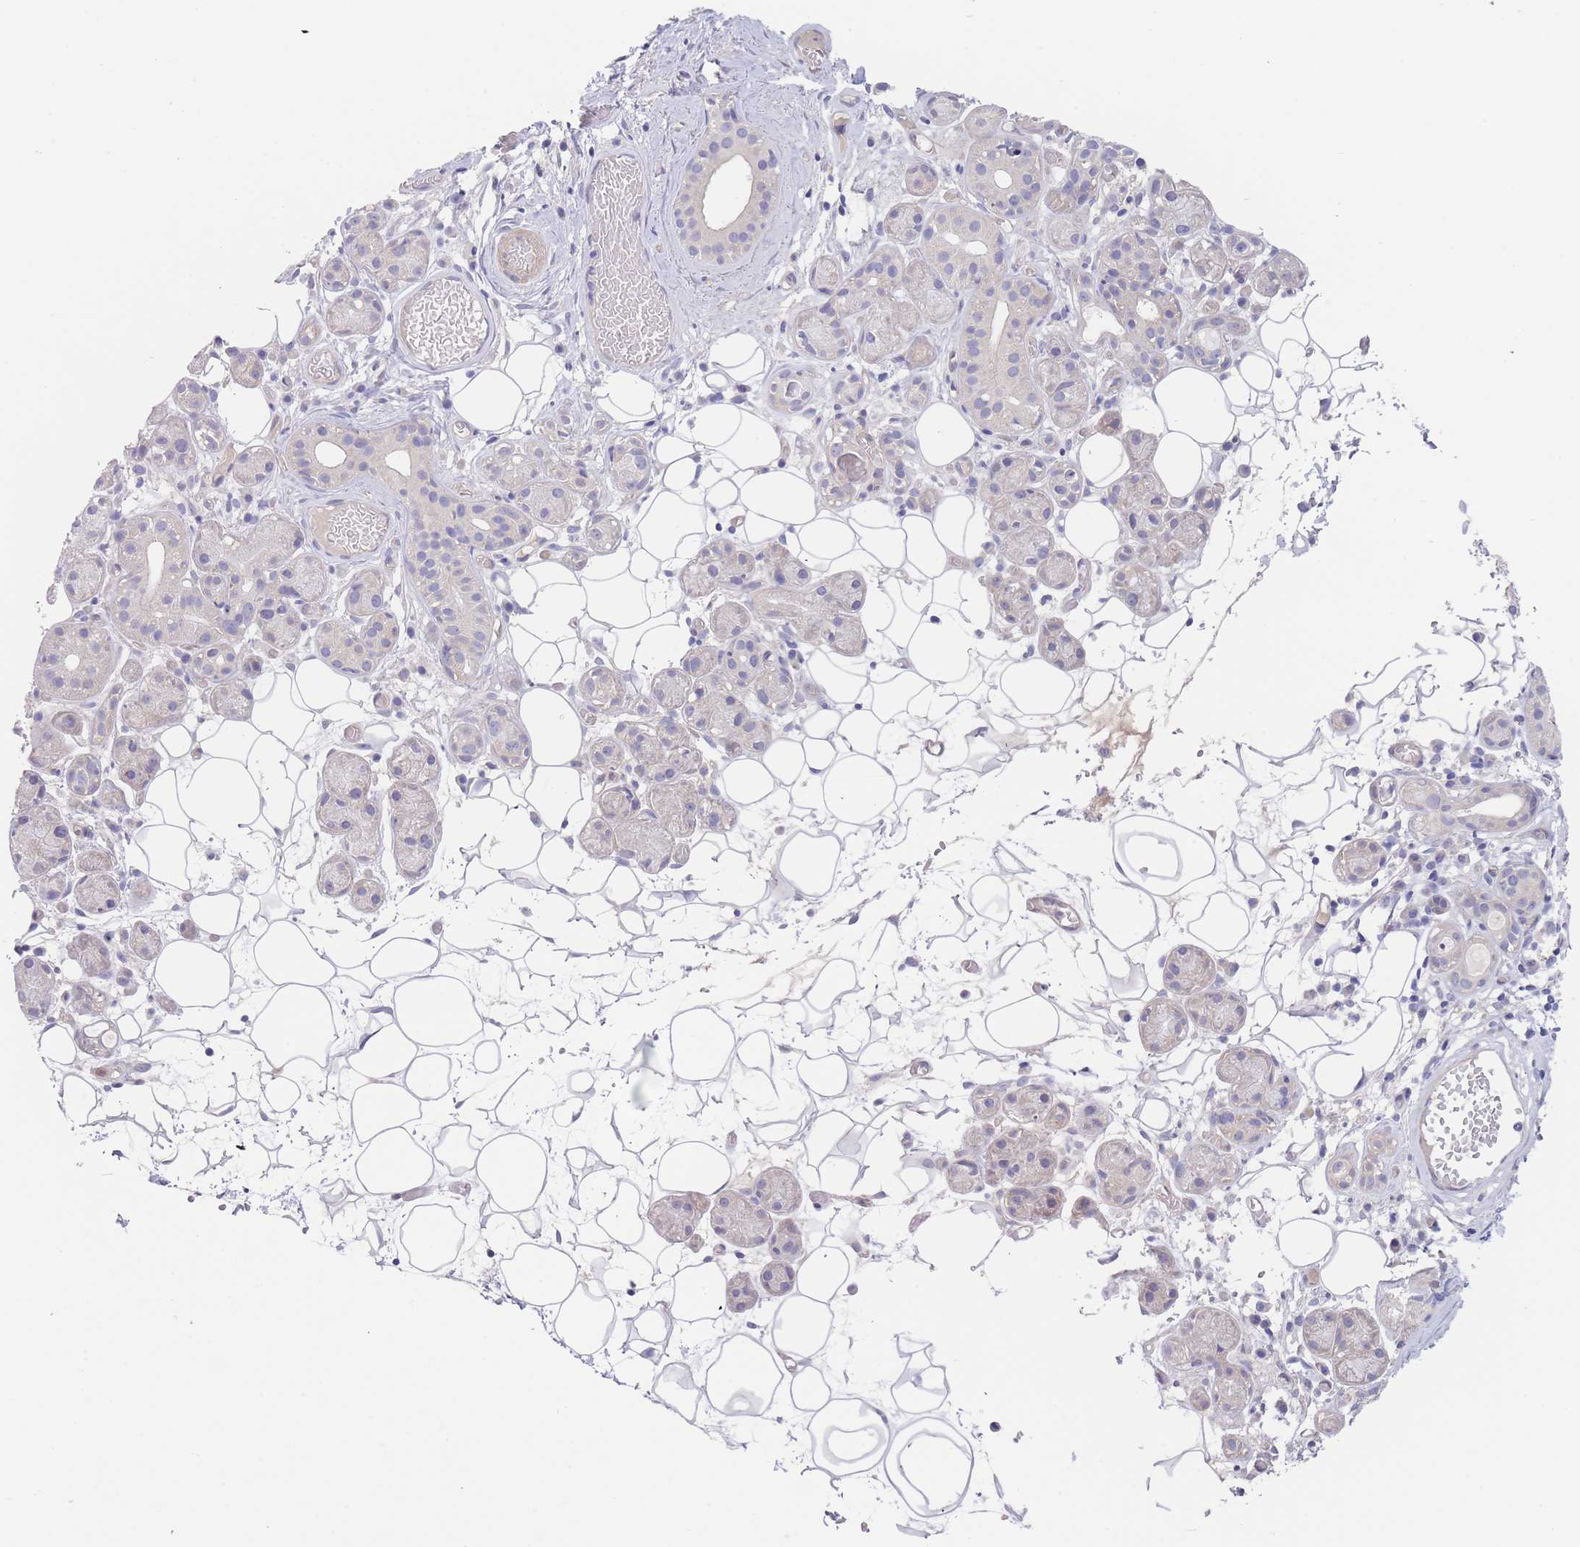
{"staining": {"intensity": "negative", "quantity": "none", "location": "none"}, "tissue": "salivary gland", "cell_type": "Glandular cells", "image_type": "normal", "snomed": [{"axis": "morphology", "description": "Normal tissue, NOS"}, {"axis": "topography", "description": "Salivary gland"}], "caption": "IHC image of normal salivary gland: salivary gland stained with DAB demonstrates no significant protein staining in glandular cells.", "gene": "ZNF281", "patient": {"sex": "male", "age": 82}}